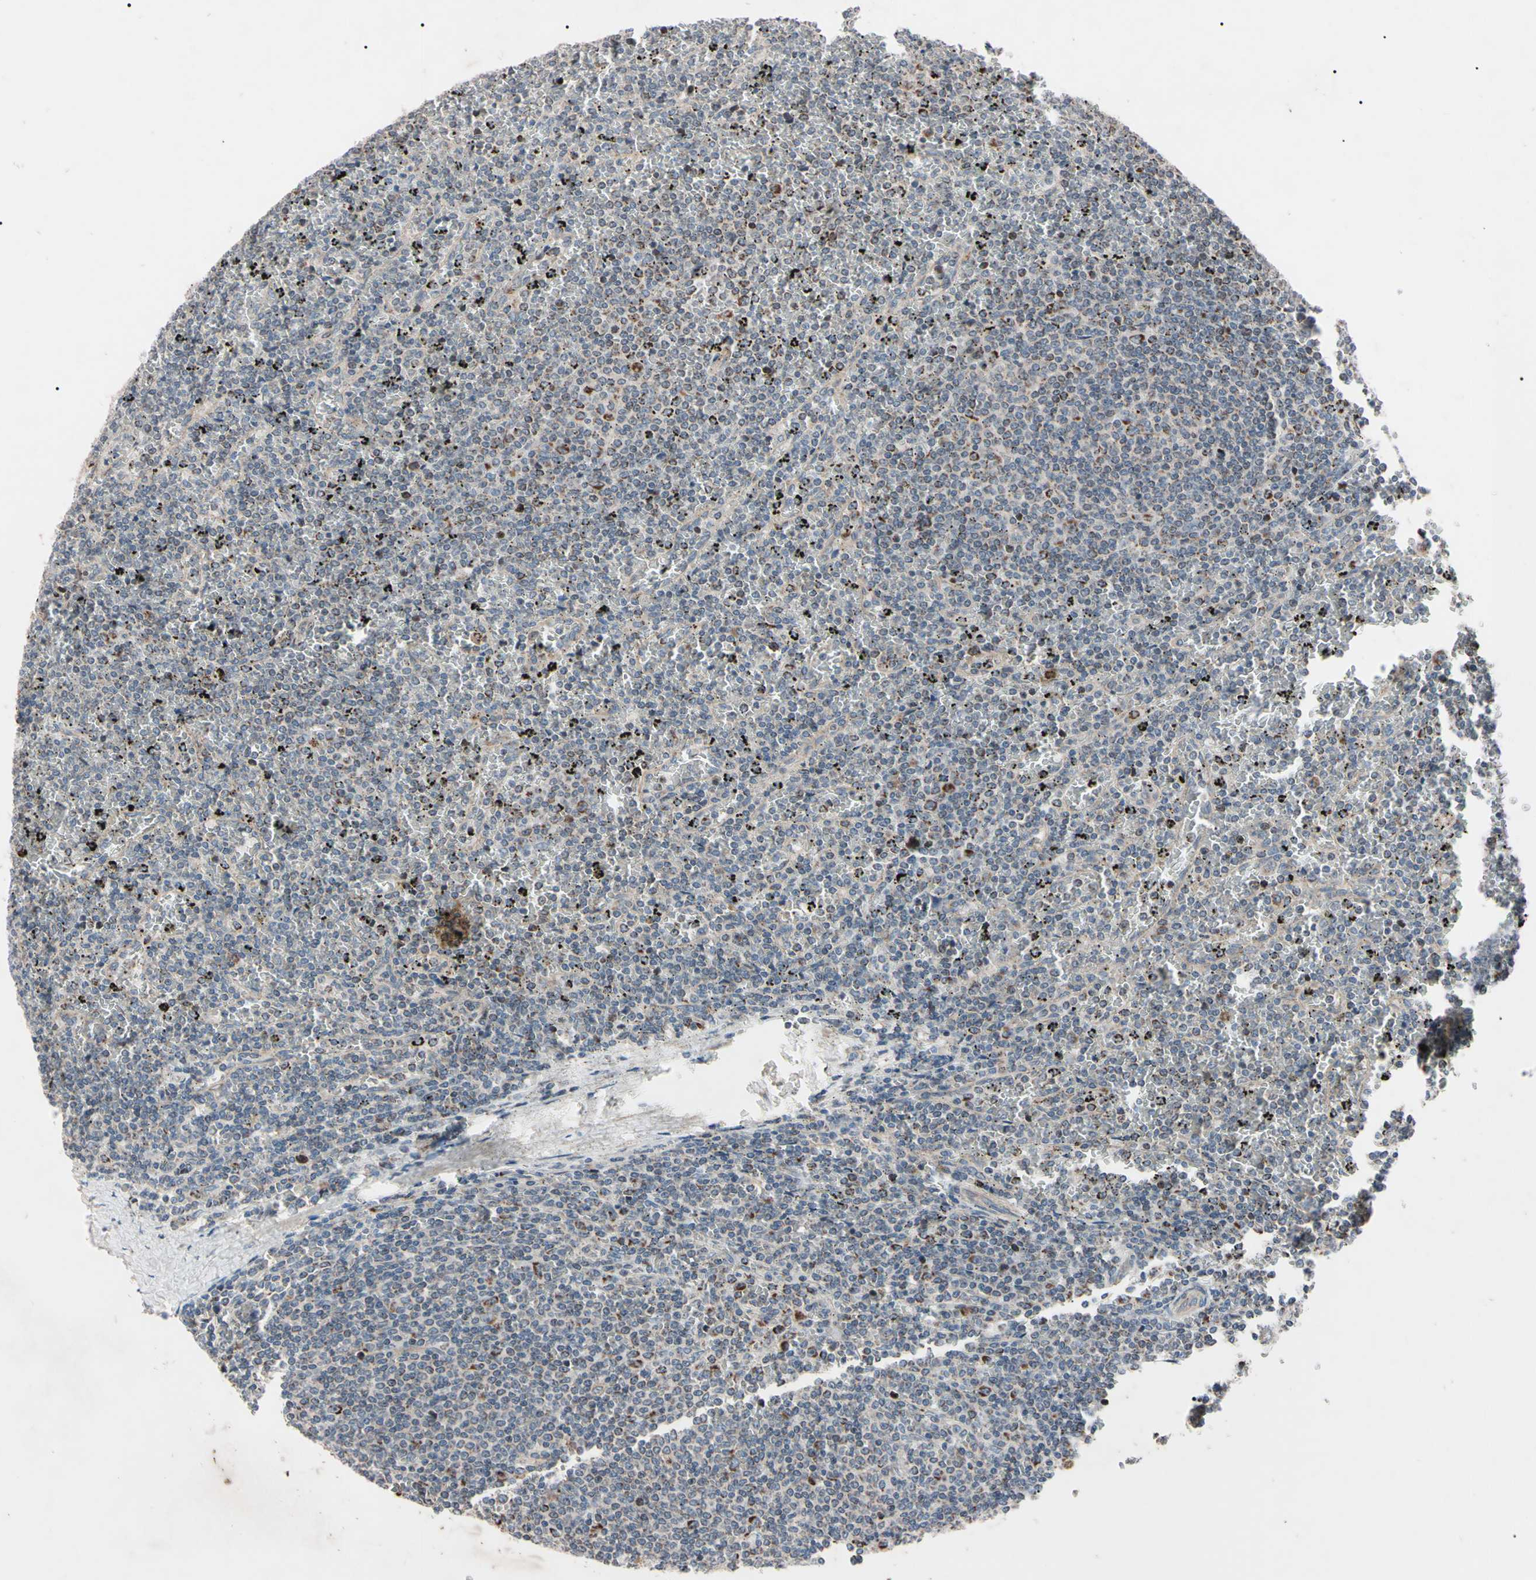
{"staining": {"intensity": "weak", "quantity": "<25%", "location": "cytoplasmic/membranous"}, "tissue": "lymphoma", "cell_type": "Tumor cells", "image_type": "cancer", "snomed": [{"axis": "morphology", "description": "Malignant lymphoma, non-Hodgkin's type, Low grade"}, {"axis": "topography", "description": "Spleen"}], "caption": "A photomicrograph of malignant lymphoma, non-Hodgkin's type (low-grade) stained for a protein exhibits no brown staining in tumor cells.", "gene": "TNFRSF1A", "patient": {"sex": "female", "age": 77}}